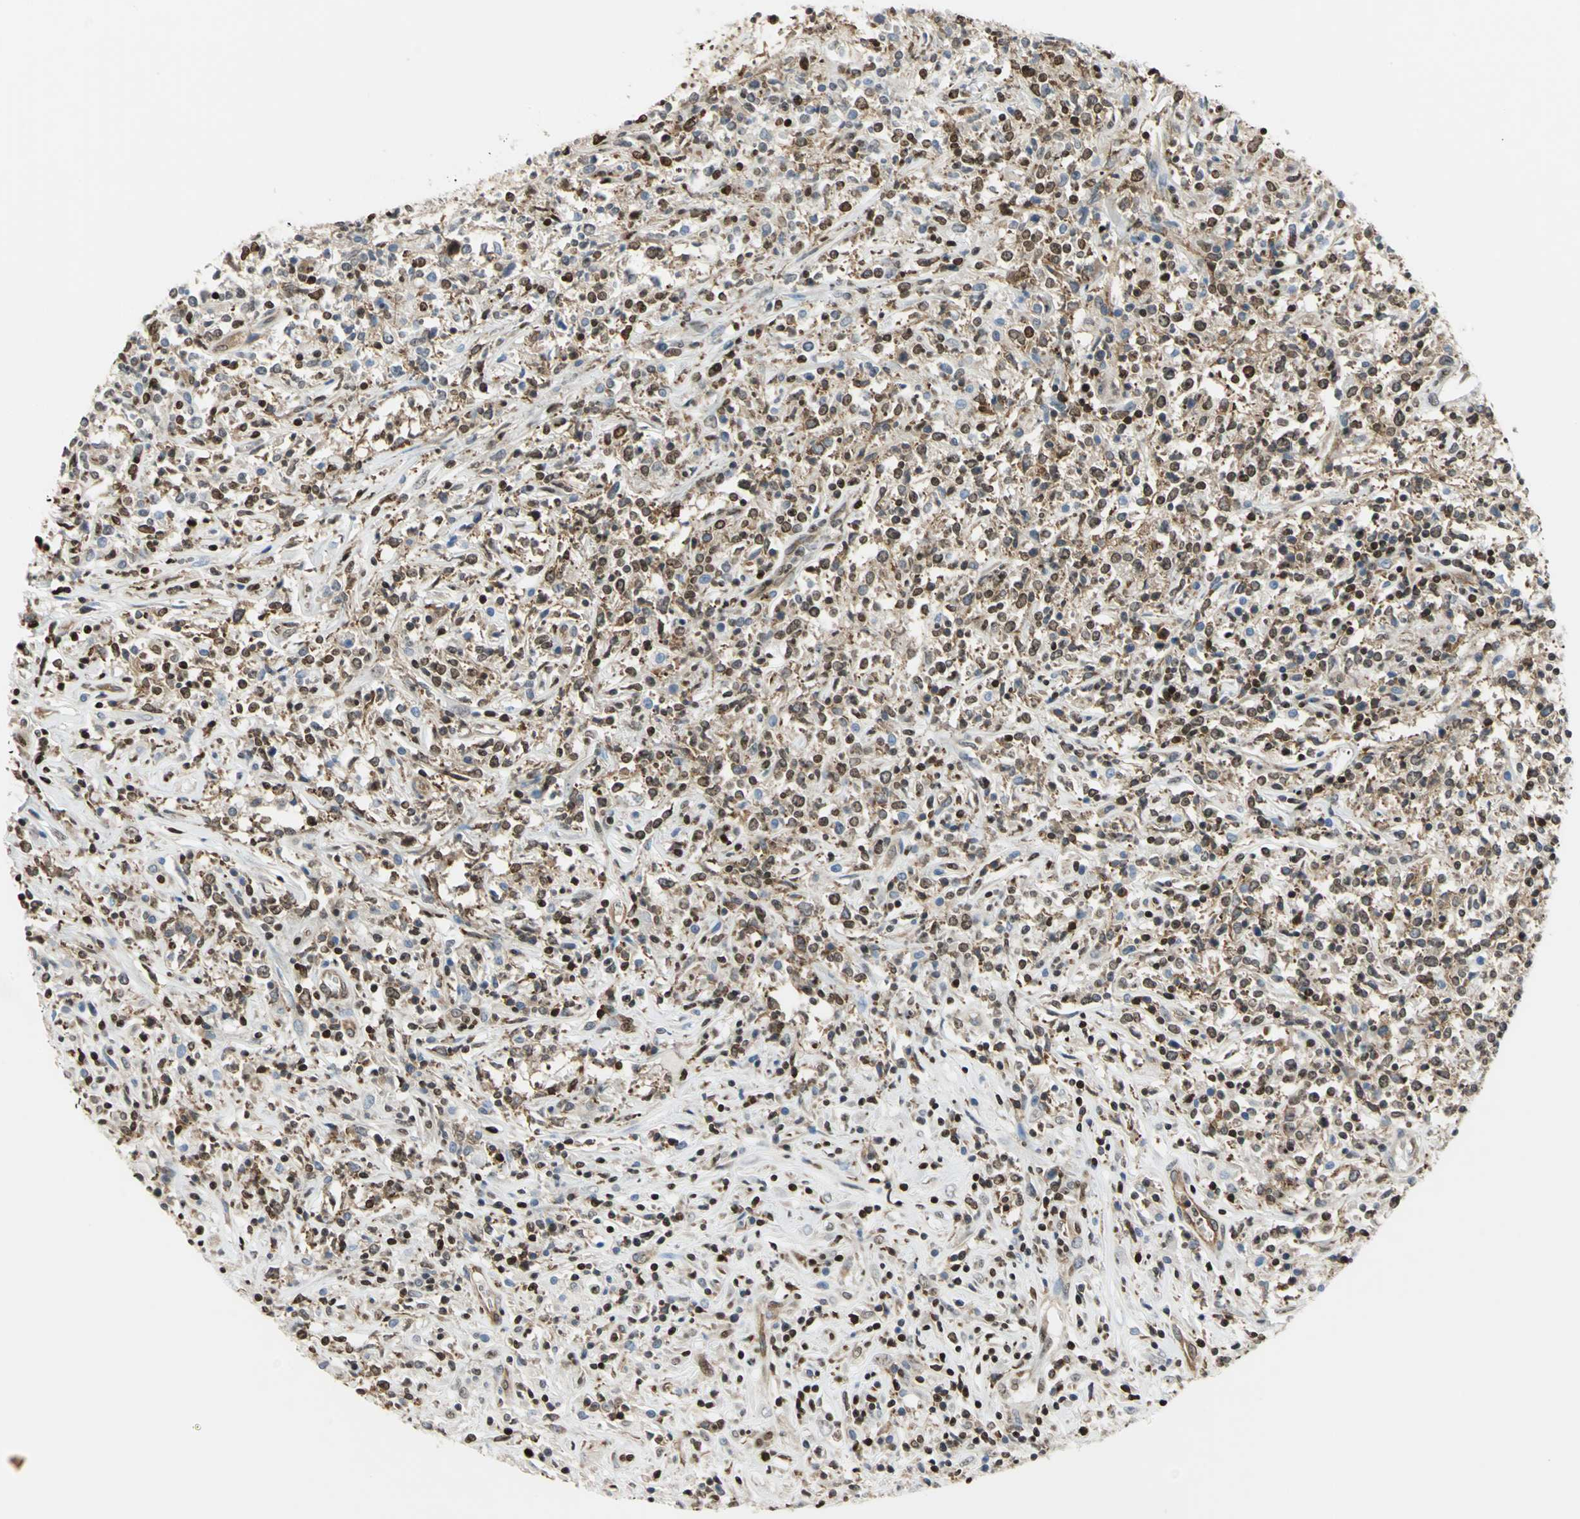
{"staining": {"intensity": "strong", "quantity": ">75%", "location": "nuclear"}, "tissue": "lymphoma", "cell_type": "Tumor cells", "image_type": "cancer", "snomed": [{"axis": "morphology", "description": "Malignant lymphoma, non-Hodgkin's type, High grade"}, {"axis": "topography", "description": "Lymph node"}], "caption": "Lymphoma stained with a brown dye shows strong nuclear positive staining in about >75% of tumor cells.", "gene": "HMGB1", "patient": {"sex": "female", "age": 84}}